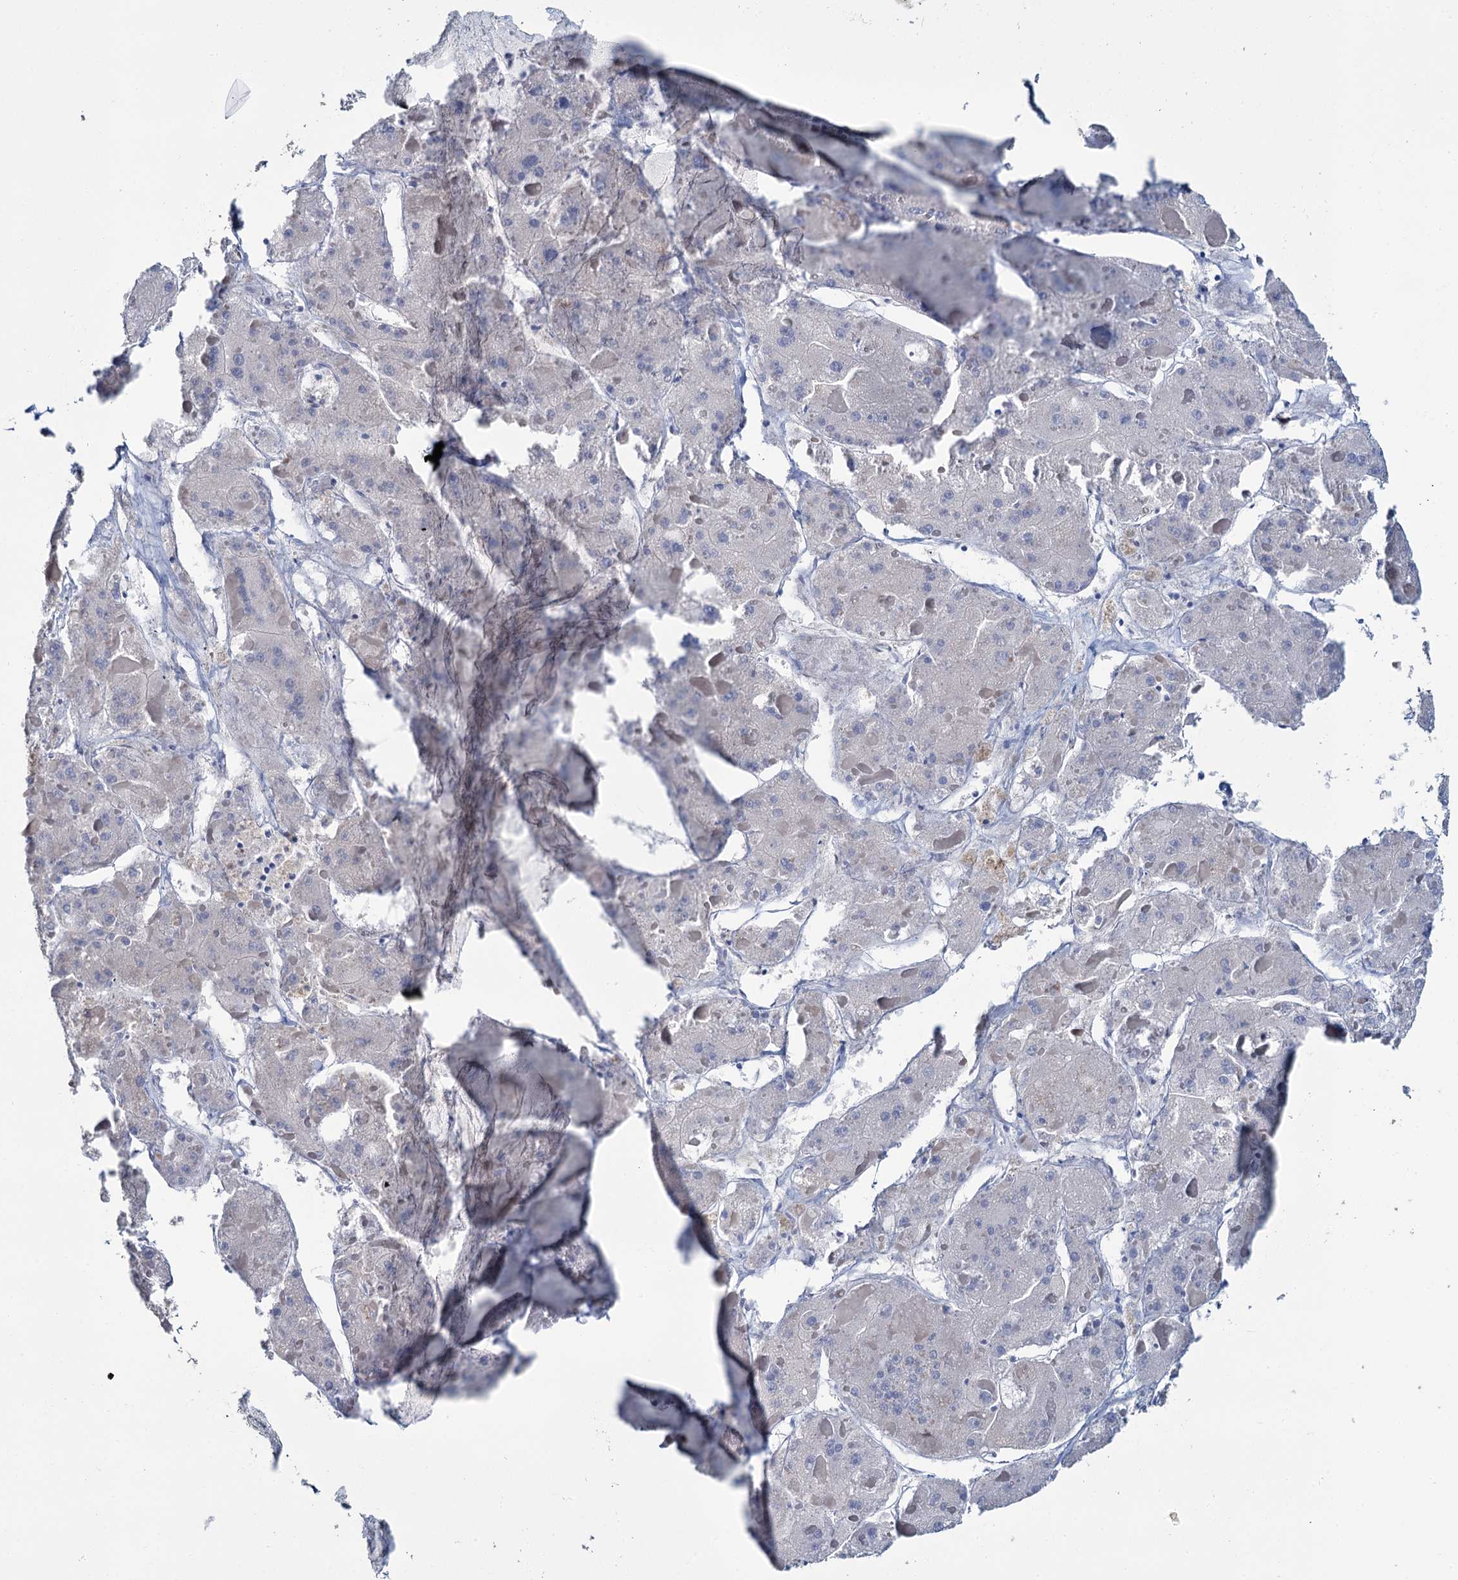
{"staining": {"intensity": "negative", "quantity": "none", "location": "none"}, "tissue": "liver cancer", "cell_type": "Tumor cells", "image_type": "cancer", "snomed": [{"axis": "morphology", "description": "Carcinoma, Hepatocellular, NOS"}, {"axis": "topography", "description": "Liver"}], "caption": "IHC of liver hepatocellular carcinoma demonstrates no positivity in tumor cells.", "gene": "SNCB", "patient": {"sex": "female", "age": 73}}